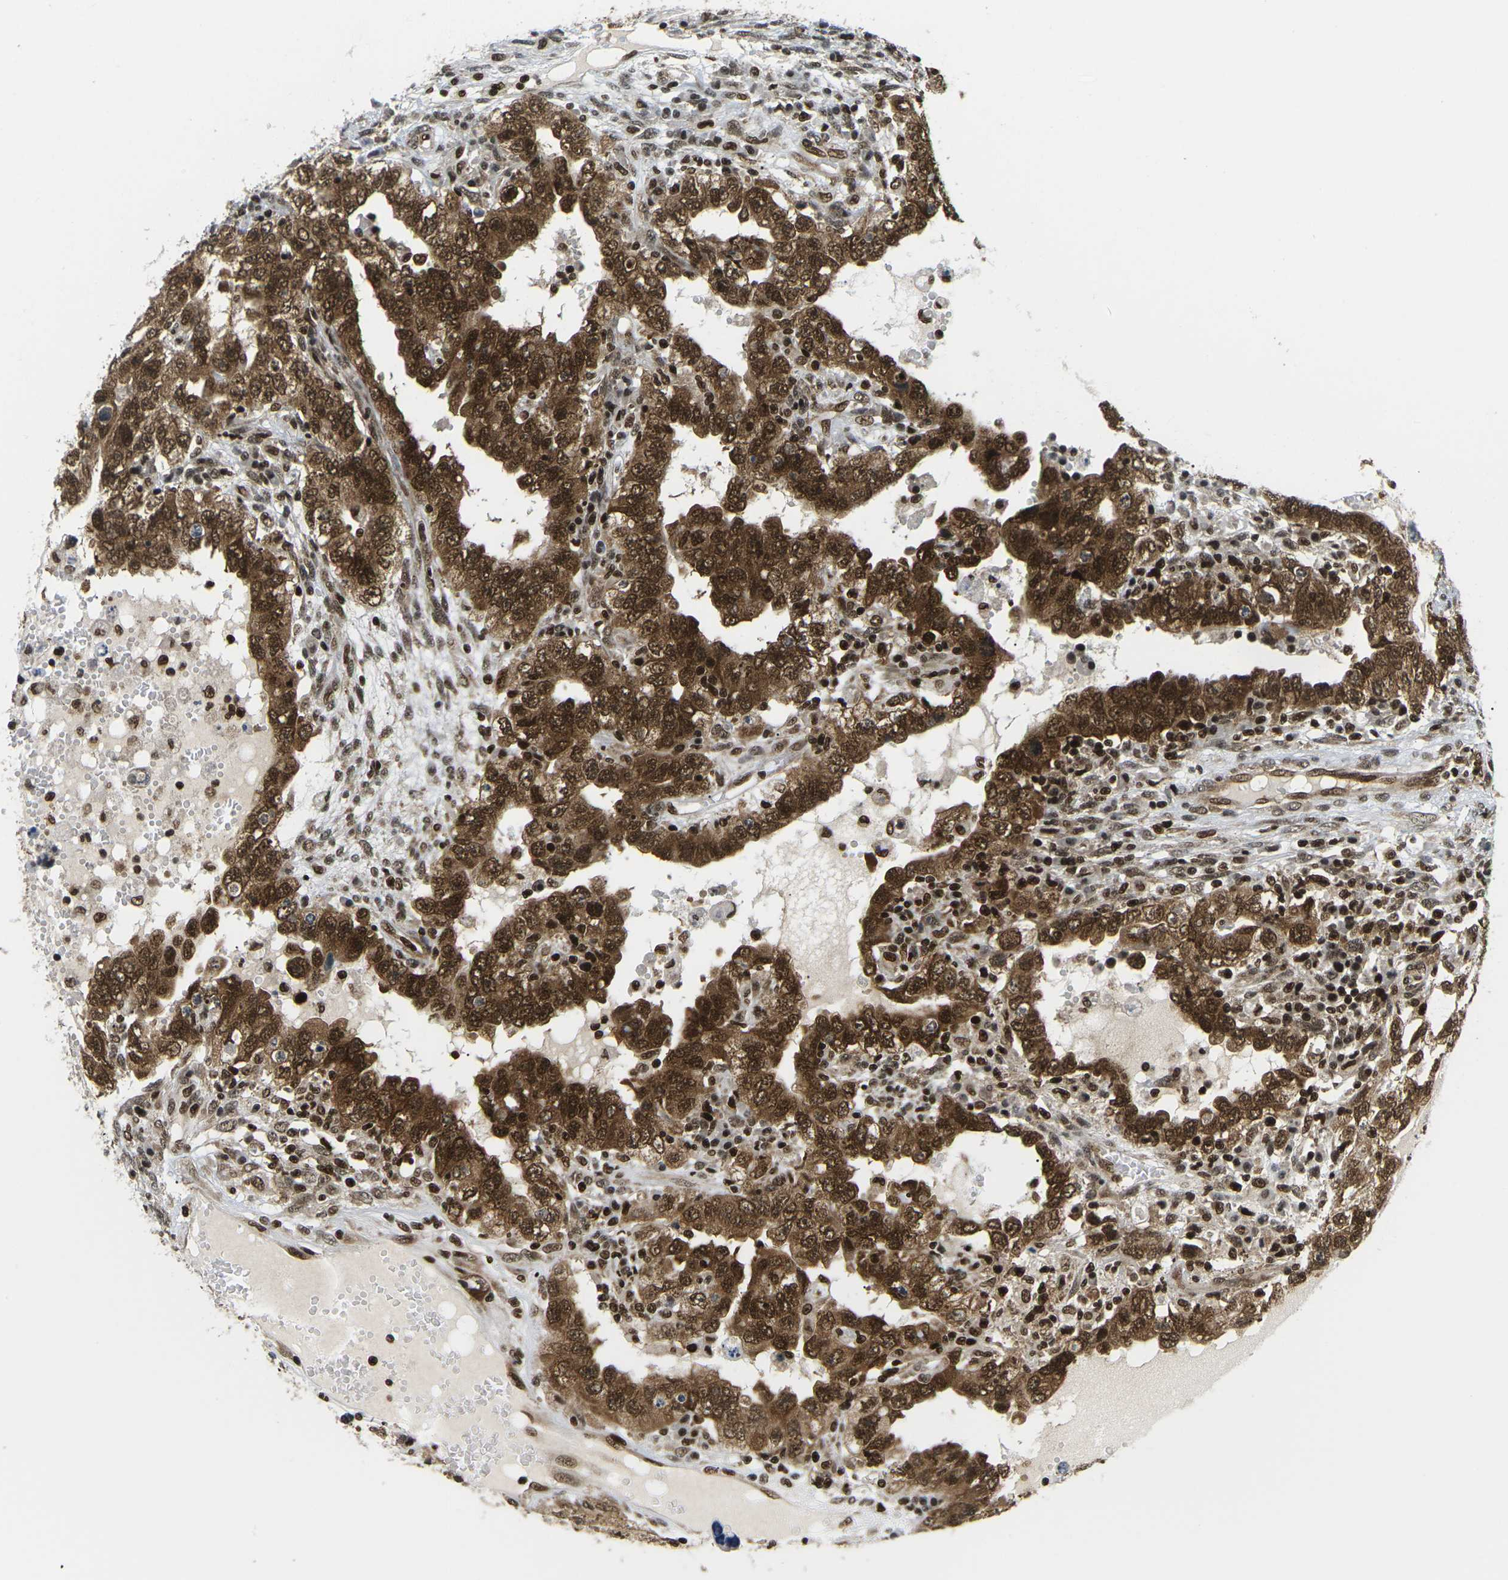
{"staining": {"intensity": "strong", "quantity": ">75%", "location": "cytoplasmic/membranous,nuclear"}, "tissue": "testis cancer", "cell_type": "Tumor cells", "image_type": "cancer", "snomed": [{"axis": "morphology", "description": "Carcinoma, Embryonal, NOS"}, {"axis": "topography", "description": "Testis"}], "caption": "Testis cancer (embryonal carcinoma) stained with a brown dye exhibits strong cytoplasmic/membranous and nuclear positive staining in about >75% of tumor cells.", "gene": "CELF1", "patient": {"sex": "male", "age": 26}}